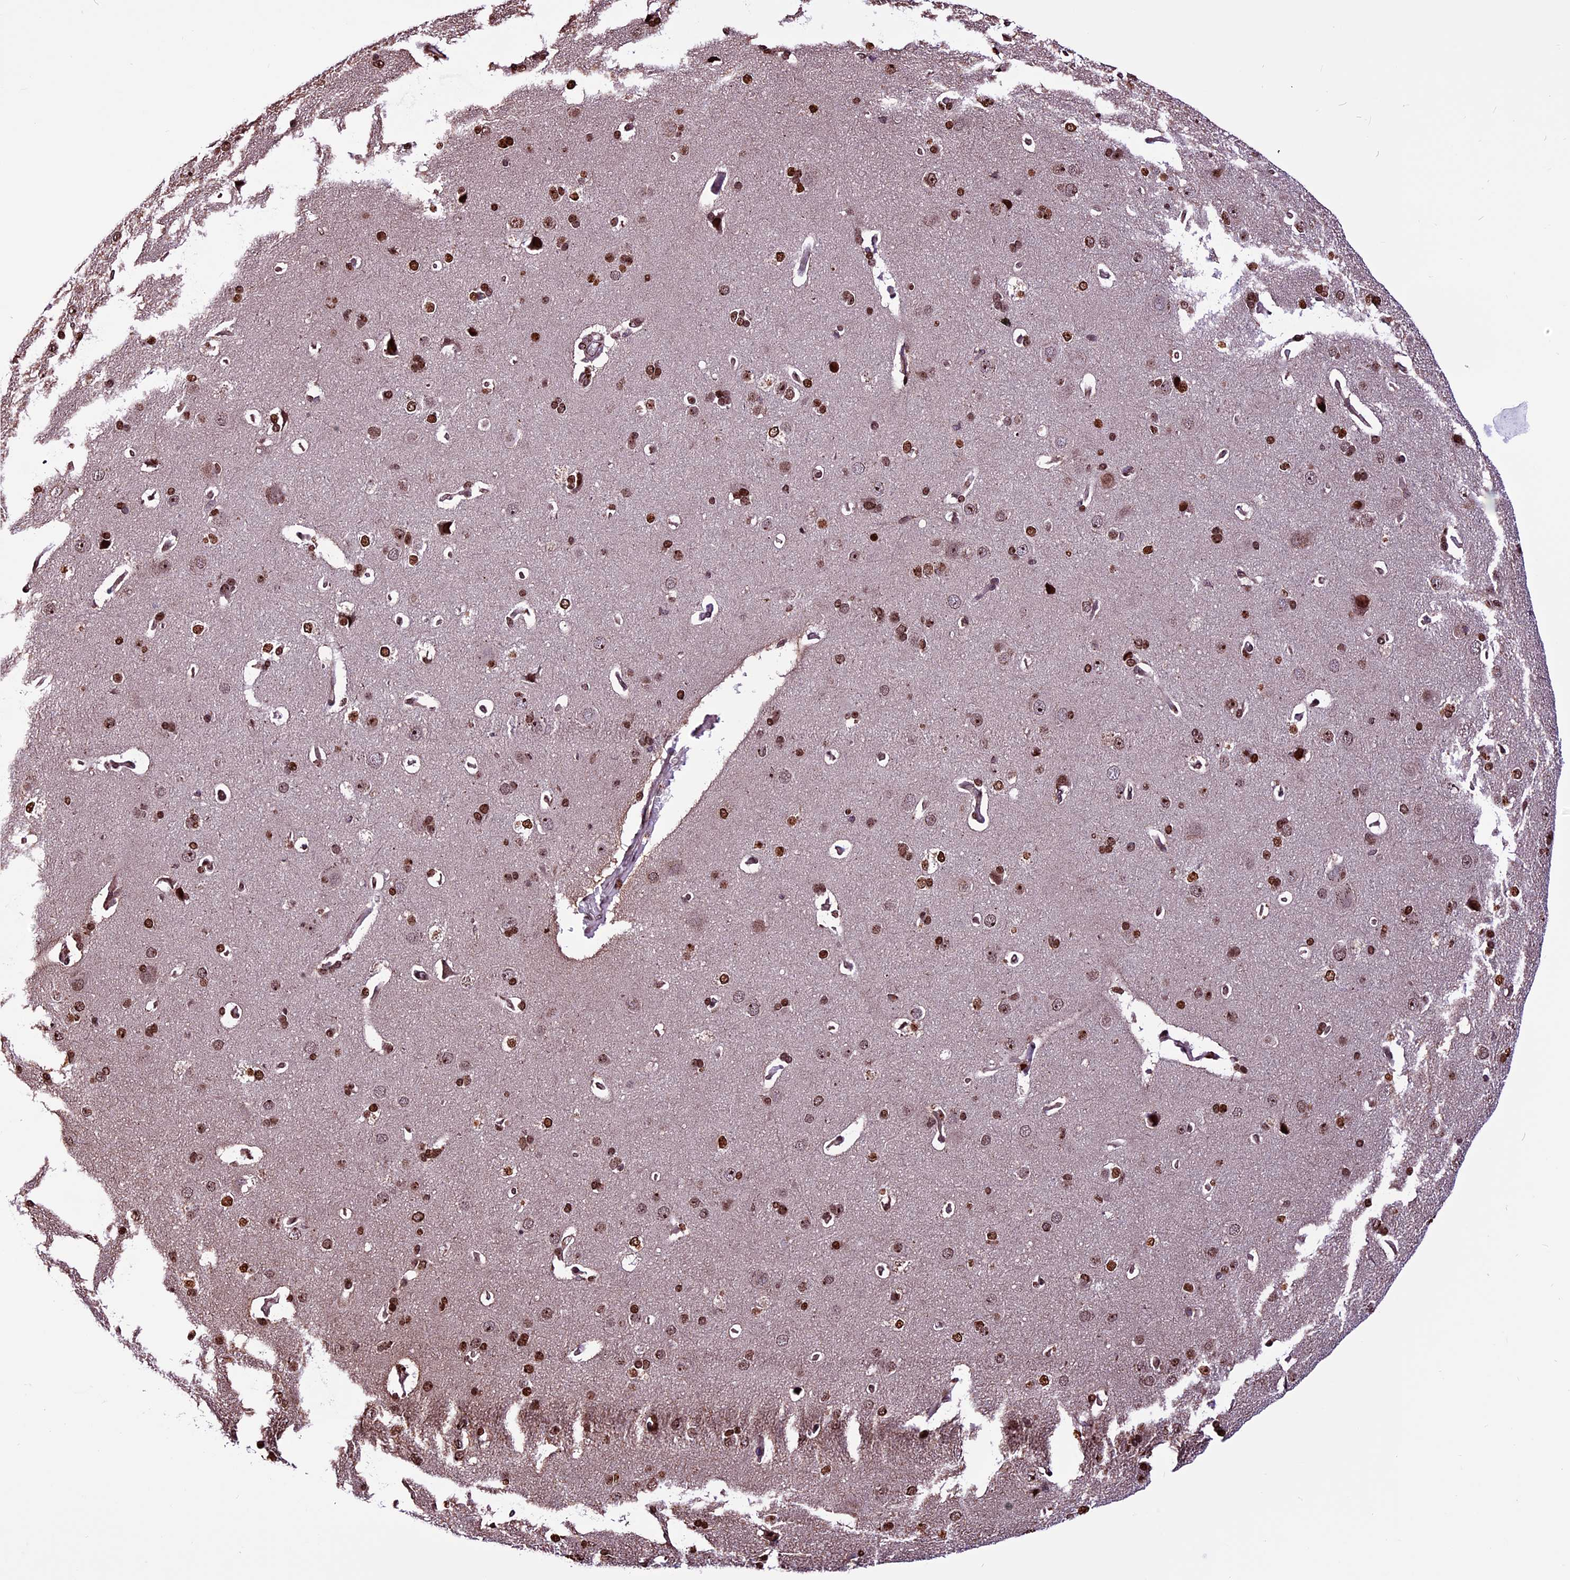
{"staining": {"intensity": "moderate", "quantity": ">75%", "location": "nuclear"}, "tissue": "cerebral cortex", "cell_type": "Endothelial cells", "image_type": "normal", "snomed": [{"axis": "morphology", "description": "Normal tissue, NOS"}, {"axis": "topography", "description": "Cerebral cortex"}], "caption": "Immunohistochemical staining of normal cerebral cortex shows >75% levels of moderate nuclear protein expression in about >75% of endothelial cells.", "gene": "RINL", "patient": {"sex": "male", "age": 62}}